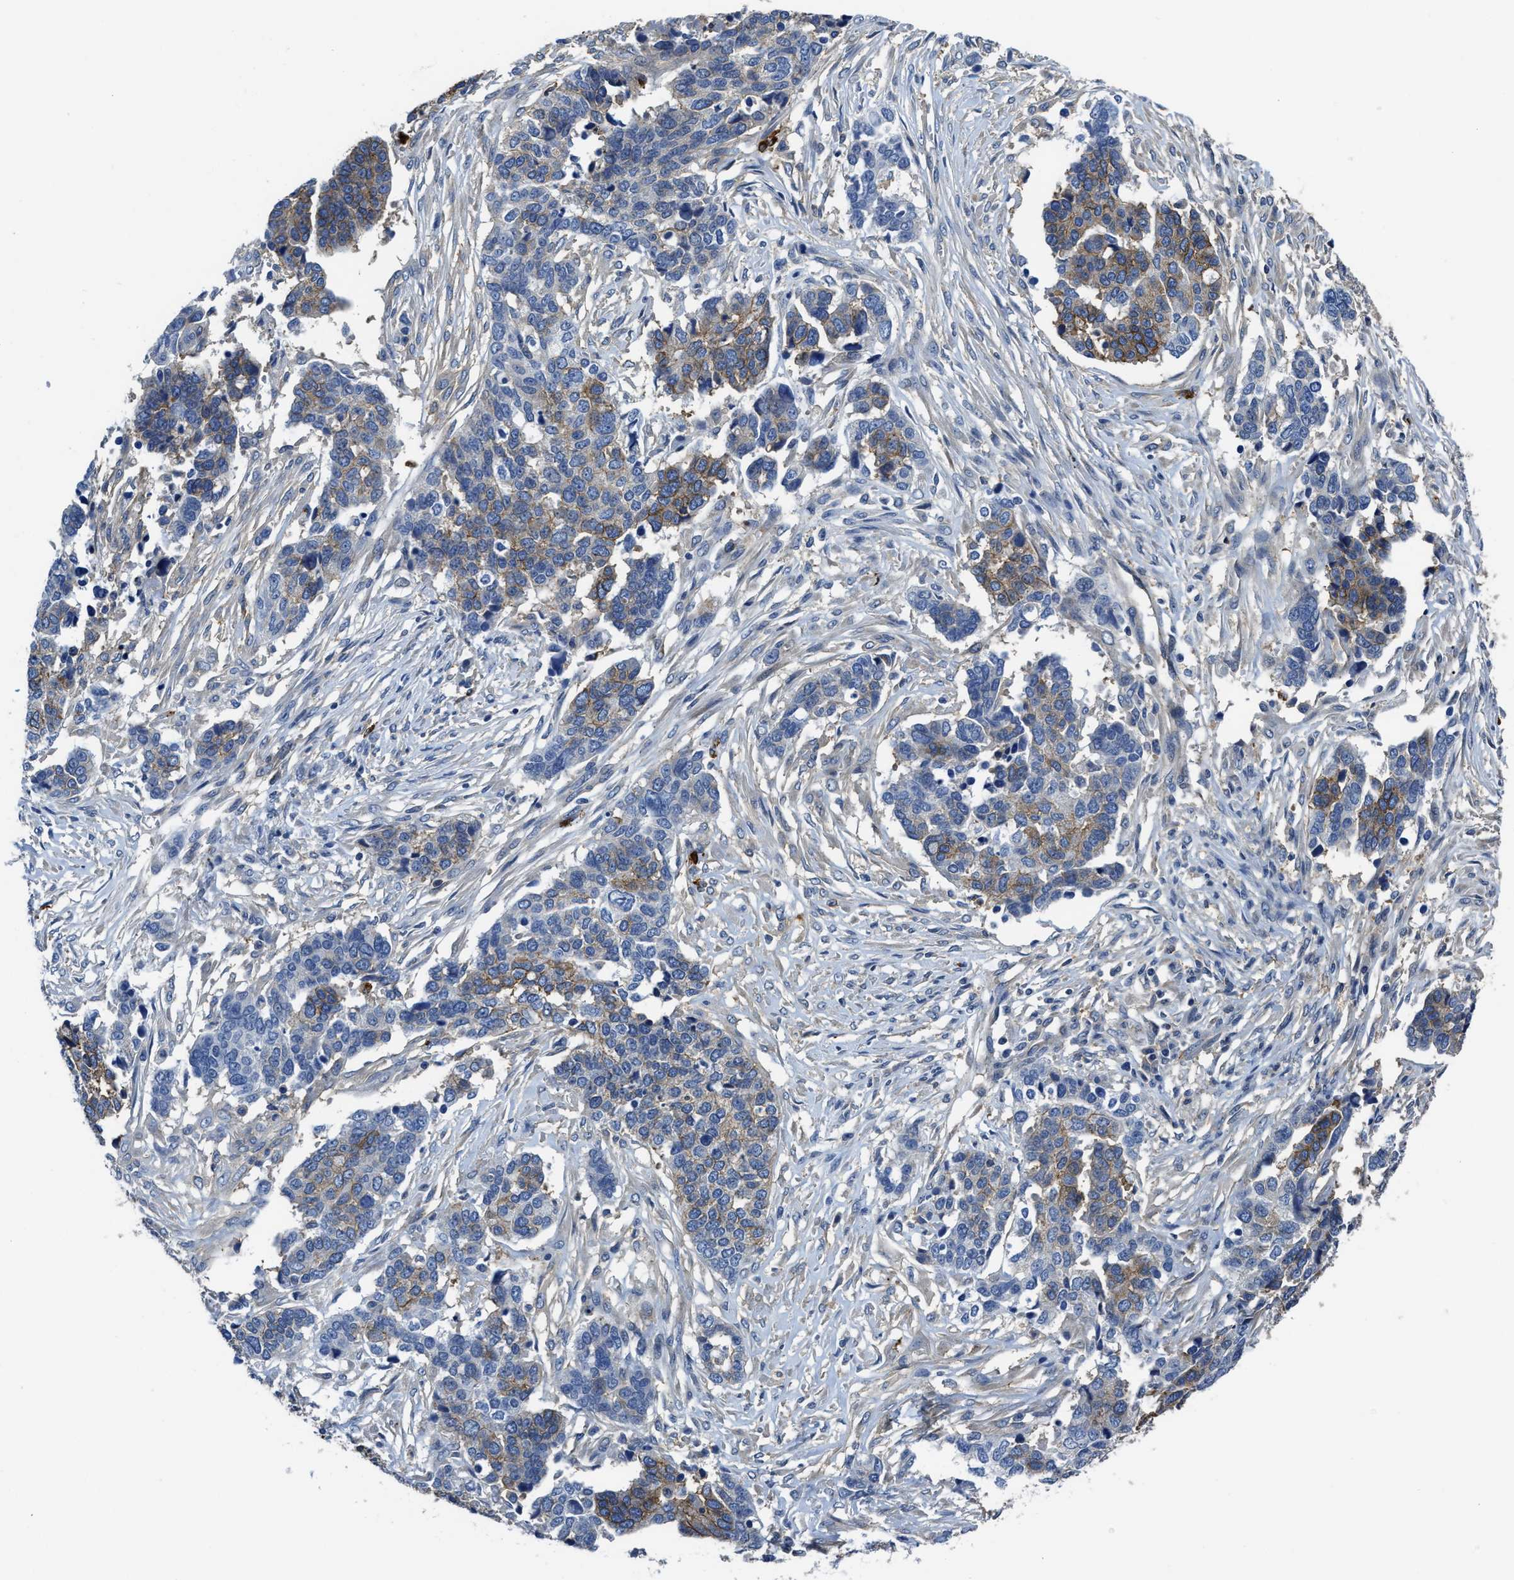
{"staining": {"intensity": "moderate", "quantity": "<25%", "location": "cytoplasmic/membranous"}, "tissue": "ovarian cancer", "cell_type": "Tumor cells", "image_type": "cancer", "snomed": [{"axis": "morphology", "description": "Cystadenocarcinoma, serous, NOS"}, {"axis": "topography", "description": "Ovary"}], "caption": "Human serous cystadenocarcinoma (ovarian) stained for a protein (brown) demonstrates moderate cytoplasmic/membranous positive positivity in about <25% of tumor cells.", "gene": "TRAF6", "patient": {"sex": "female", "age": 44}}